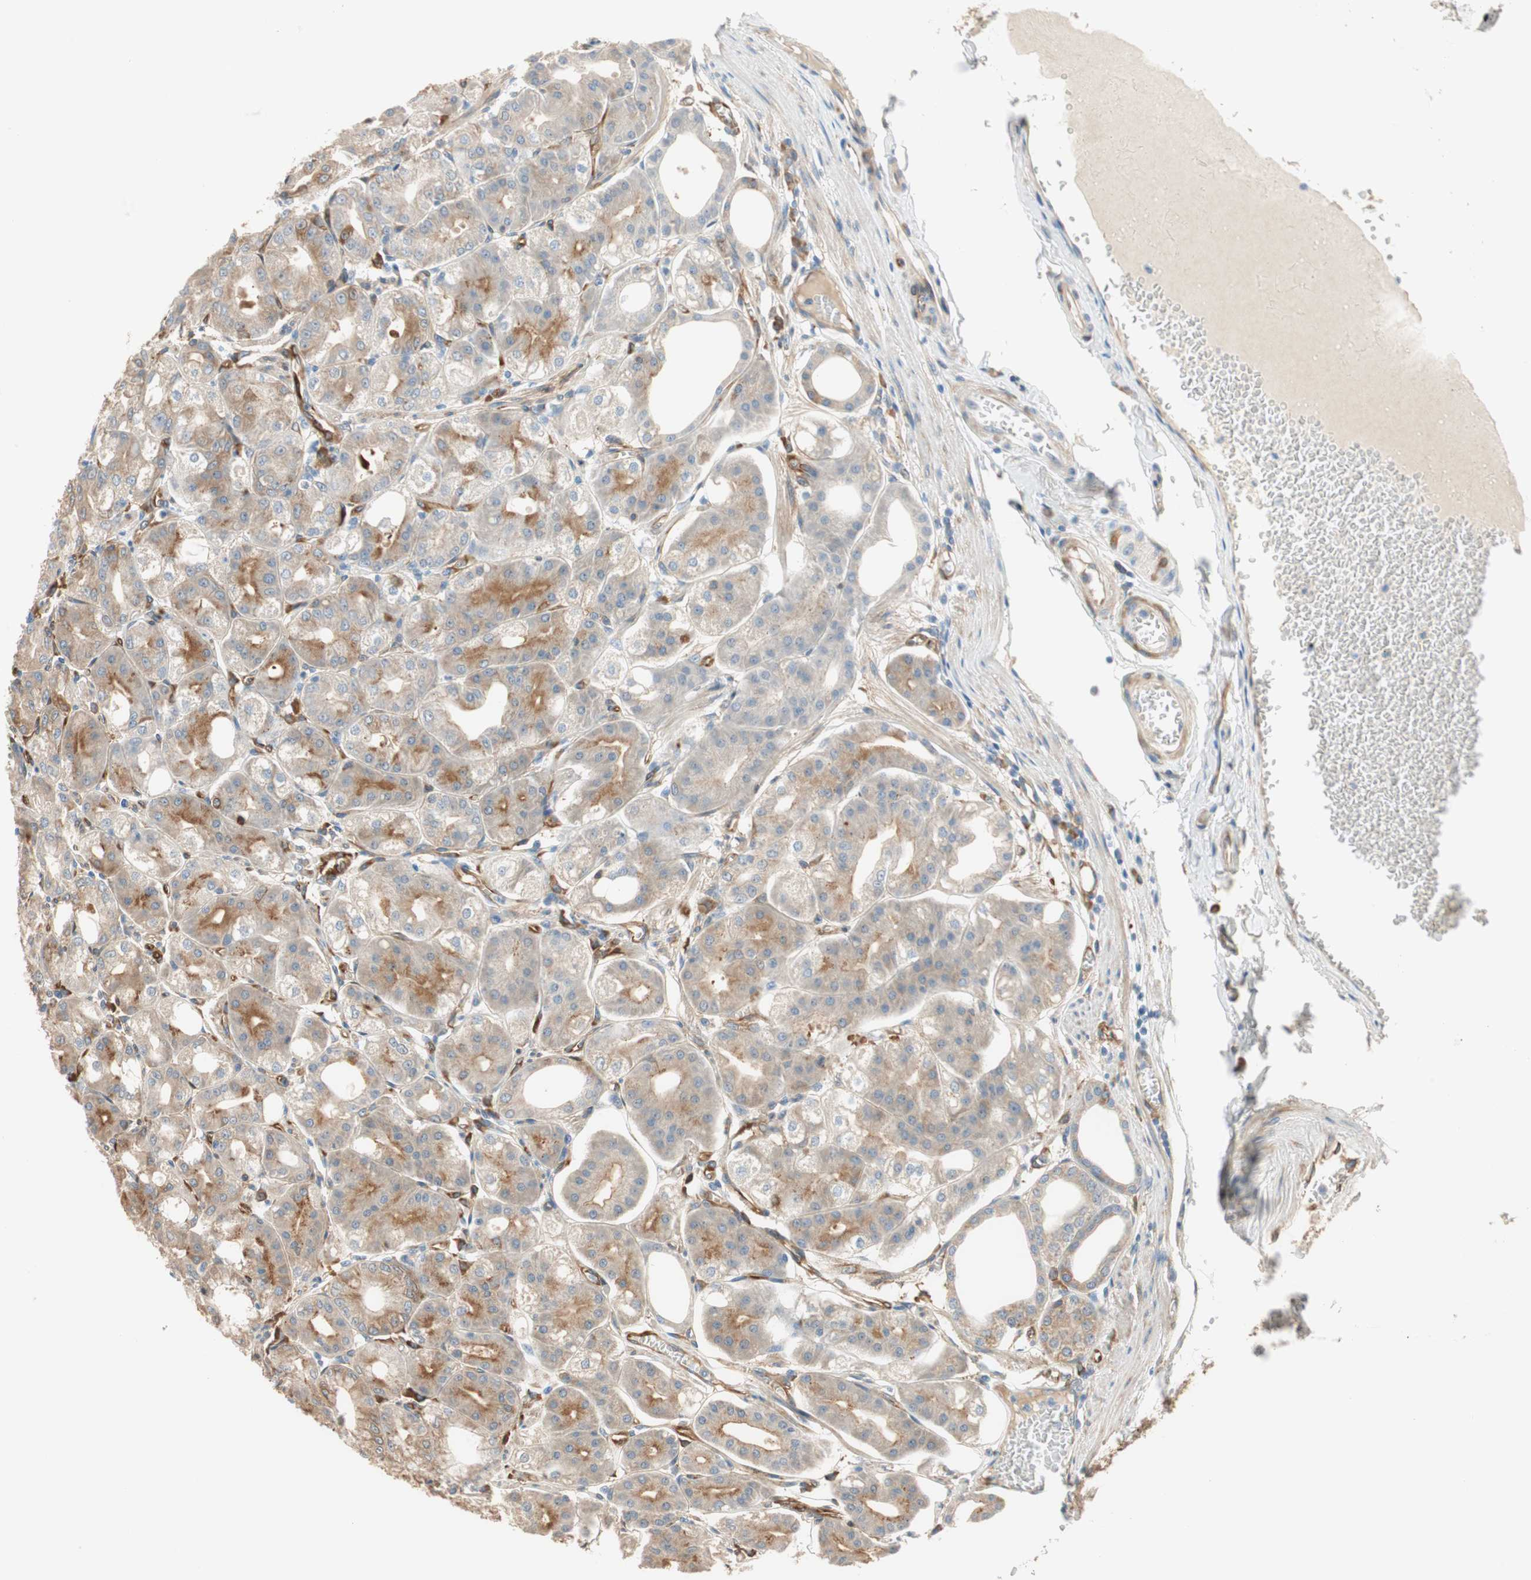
{"staining": {"intensity": "strong", "quantity": ">75%", "location": "cytoplasmic/membranous"}, "tissue": "stomach", "cell_type": "Glandular cells", "image_type": "normal", "snomed": [{"axis": "morphology", "description": "Normal tissue, NOS"}, {"axis": "topography", "description": "Stomach, lower"}], "caption": "IHC (DAB) staining of normal stomach shows strong cytoplasmic/membranous protein staining in approximately >75% of glandular cells. (DAB (3,3'-diaminobenzidine) = brown stain, brightfield microscopy at high magnification).", "gene": "WASL", "patient": {"sex": "male", "age": 71}}